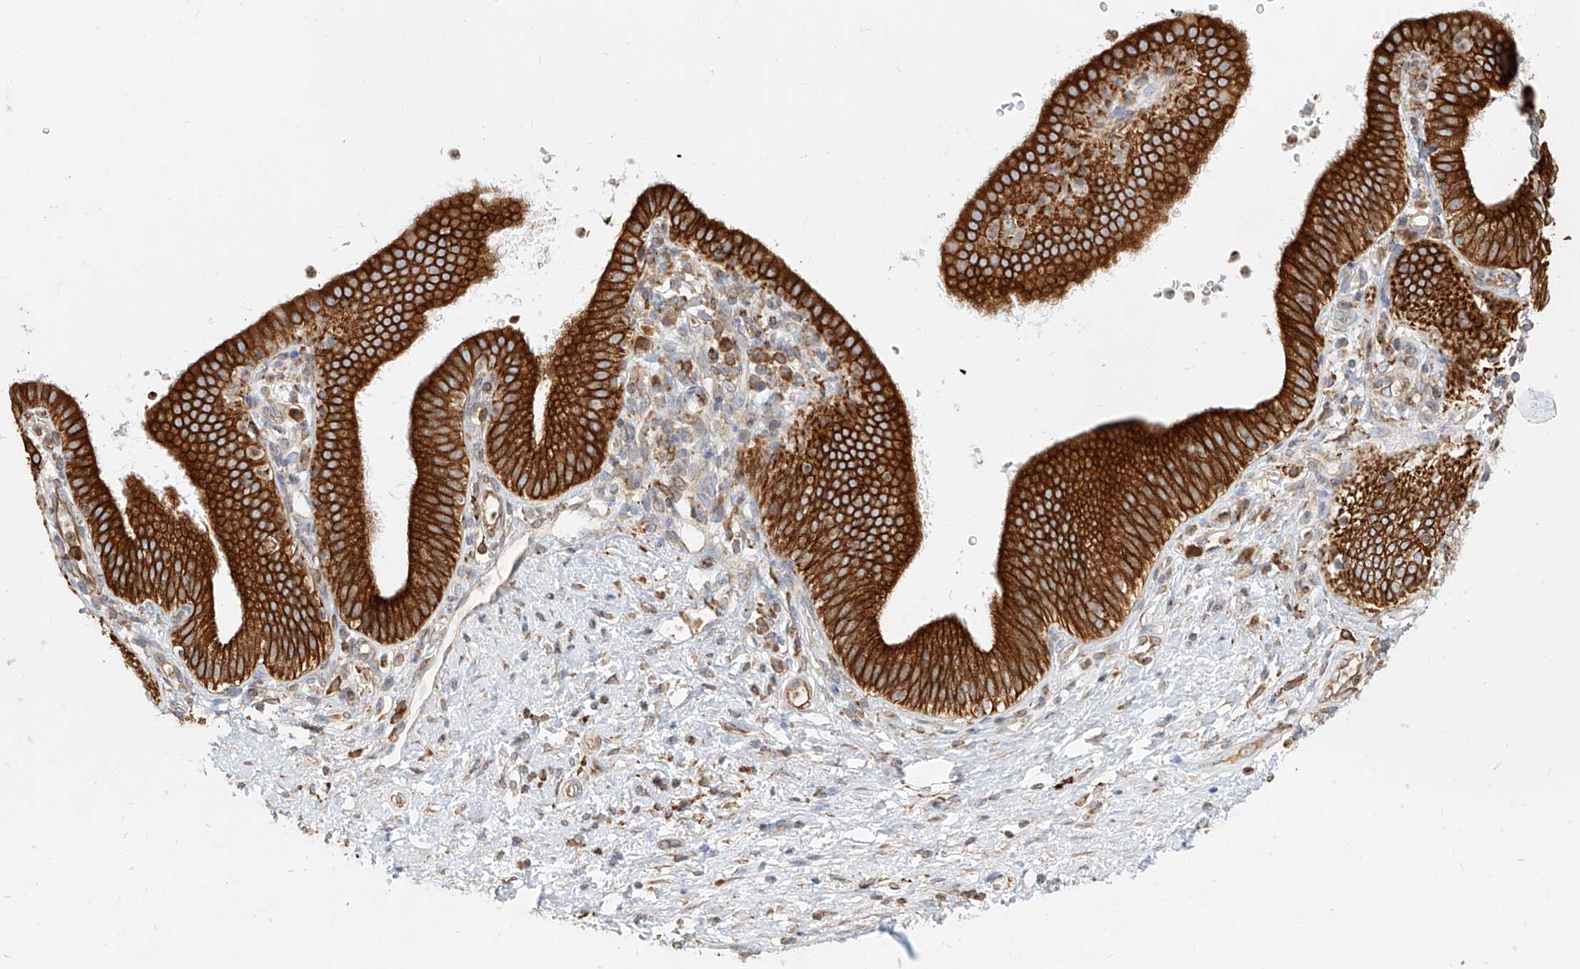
{"staining": {"intensity": "strong", "quantity": ">75%", "location": "cytoplasmic/membranous"}, "tissue": "pancreatic cancer", "cell_type": "Tumor cells", "image_type": "cancer", "snomed": [{"axis": "morphology", "description": "Adenocarcinoma, NOS"}, {"axis": "topography", "description": "Pancreas"}], "caption": "There is high levels of strong cytoplasmic/membranous positivity in tumor cells of adenocarcinoma (pancreatic), as demonstrated by immunohistochemical staining (brown color).", "gene": "DHRS7", "patient": {"sex": "female", "age": 73}}